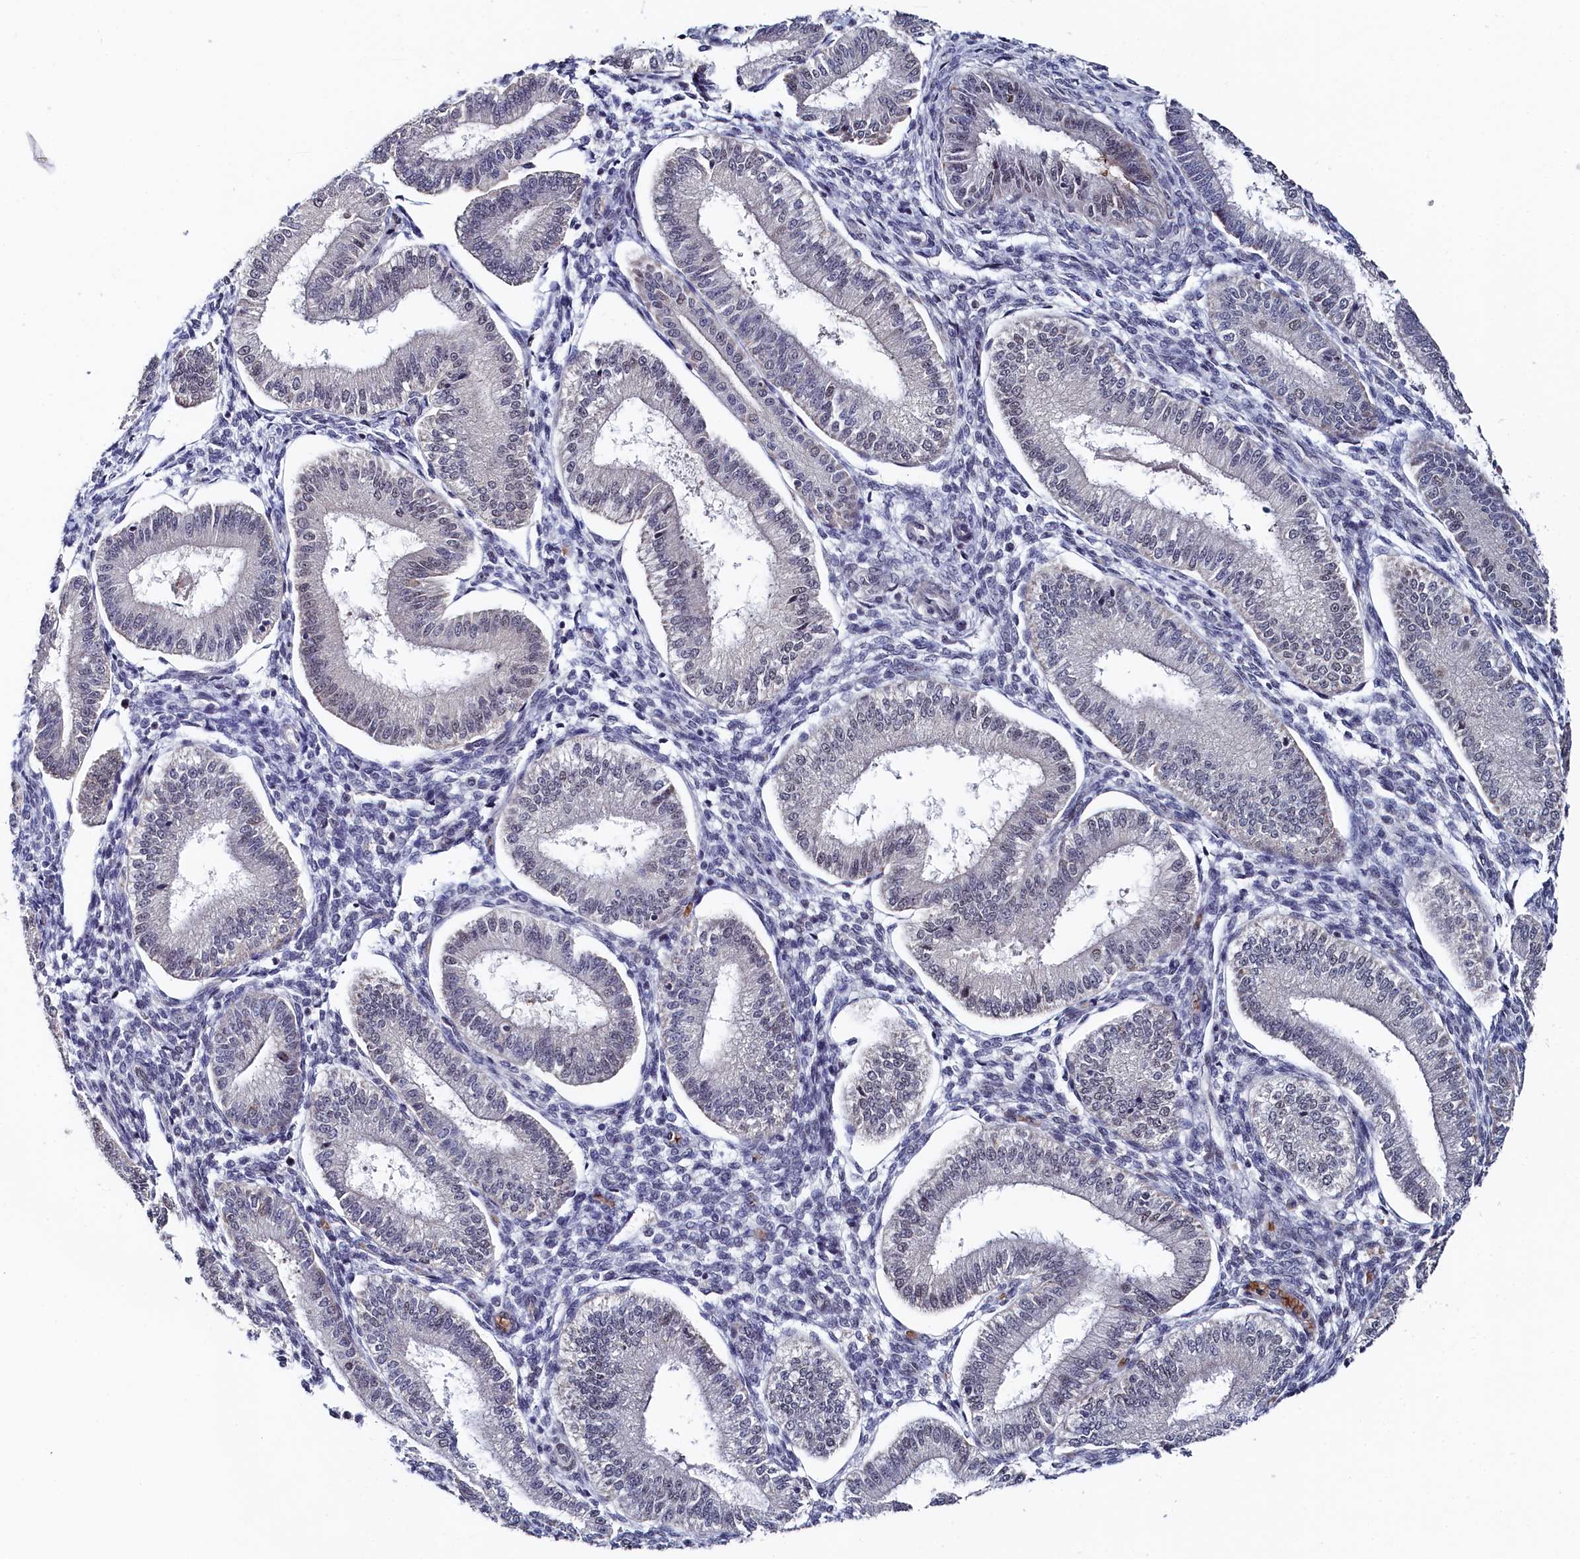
{"staining": {"intensity": "negative", "quantity": "none", "location": "none"}, "tissue": "endometrium", "cell_type": "Cells in endometrial stroma", "image_type": "normal", "snomed": [{"axis": "morphology", "description": "Normal tissue, NOS"}, {"axis": "topography", "description": "Endometrium"}], "caption": "Cells in endometrial stroma are negative for protein expression in unremarkable human endometrium.", "gene": "TIGD4", "patient": {"sex": "female", "age": 39}}